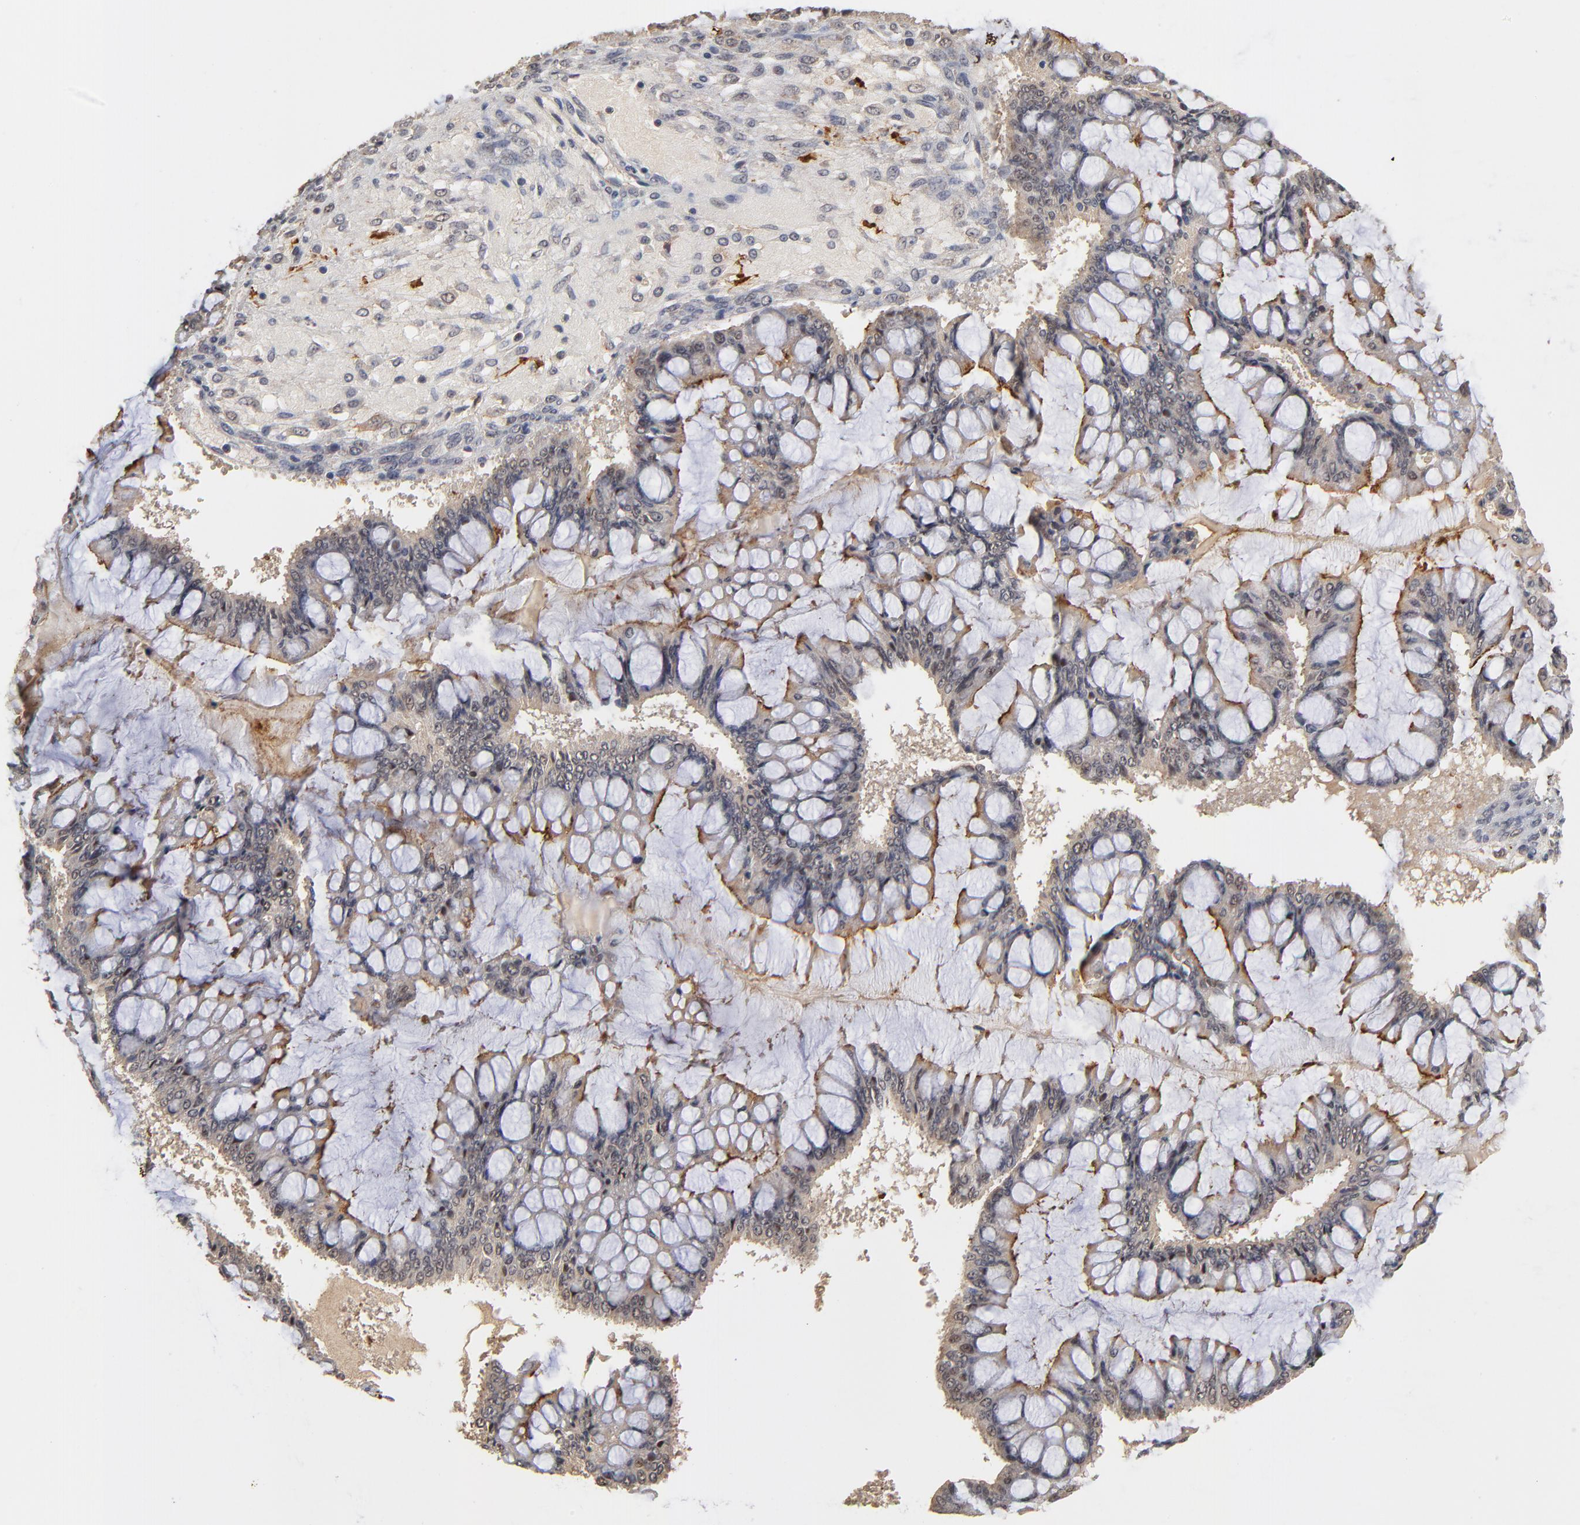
{"staining": {"intensity": "moderate", "quantity": ">75%", "location": "cytoplasmic/membranous"}, "tissue": "ovarian cancer", "cell_type": "Tumor cells", "image_type": "cancer", "snomed": [{"axis": "morphology", "description": "Cystadenocarcinoma, mucinous, NOS"}, {"axis": "topography", "description": "Ovary"}], "caption": "A photomicrograph of human ovarian mucinous cystadenocarcinoma stained for a protein reveals moderate cytoplasmic/membranous brown staining in tumor cells. The protein is shown in brown color, while the nuclei are stained blue.", "gene": "WSB1", "patient": {"sex": "female", "age": 73}}